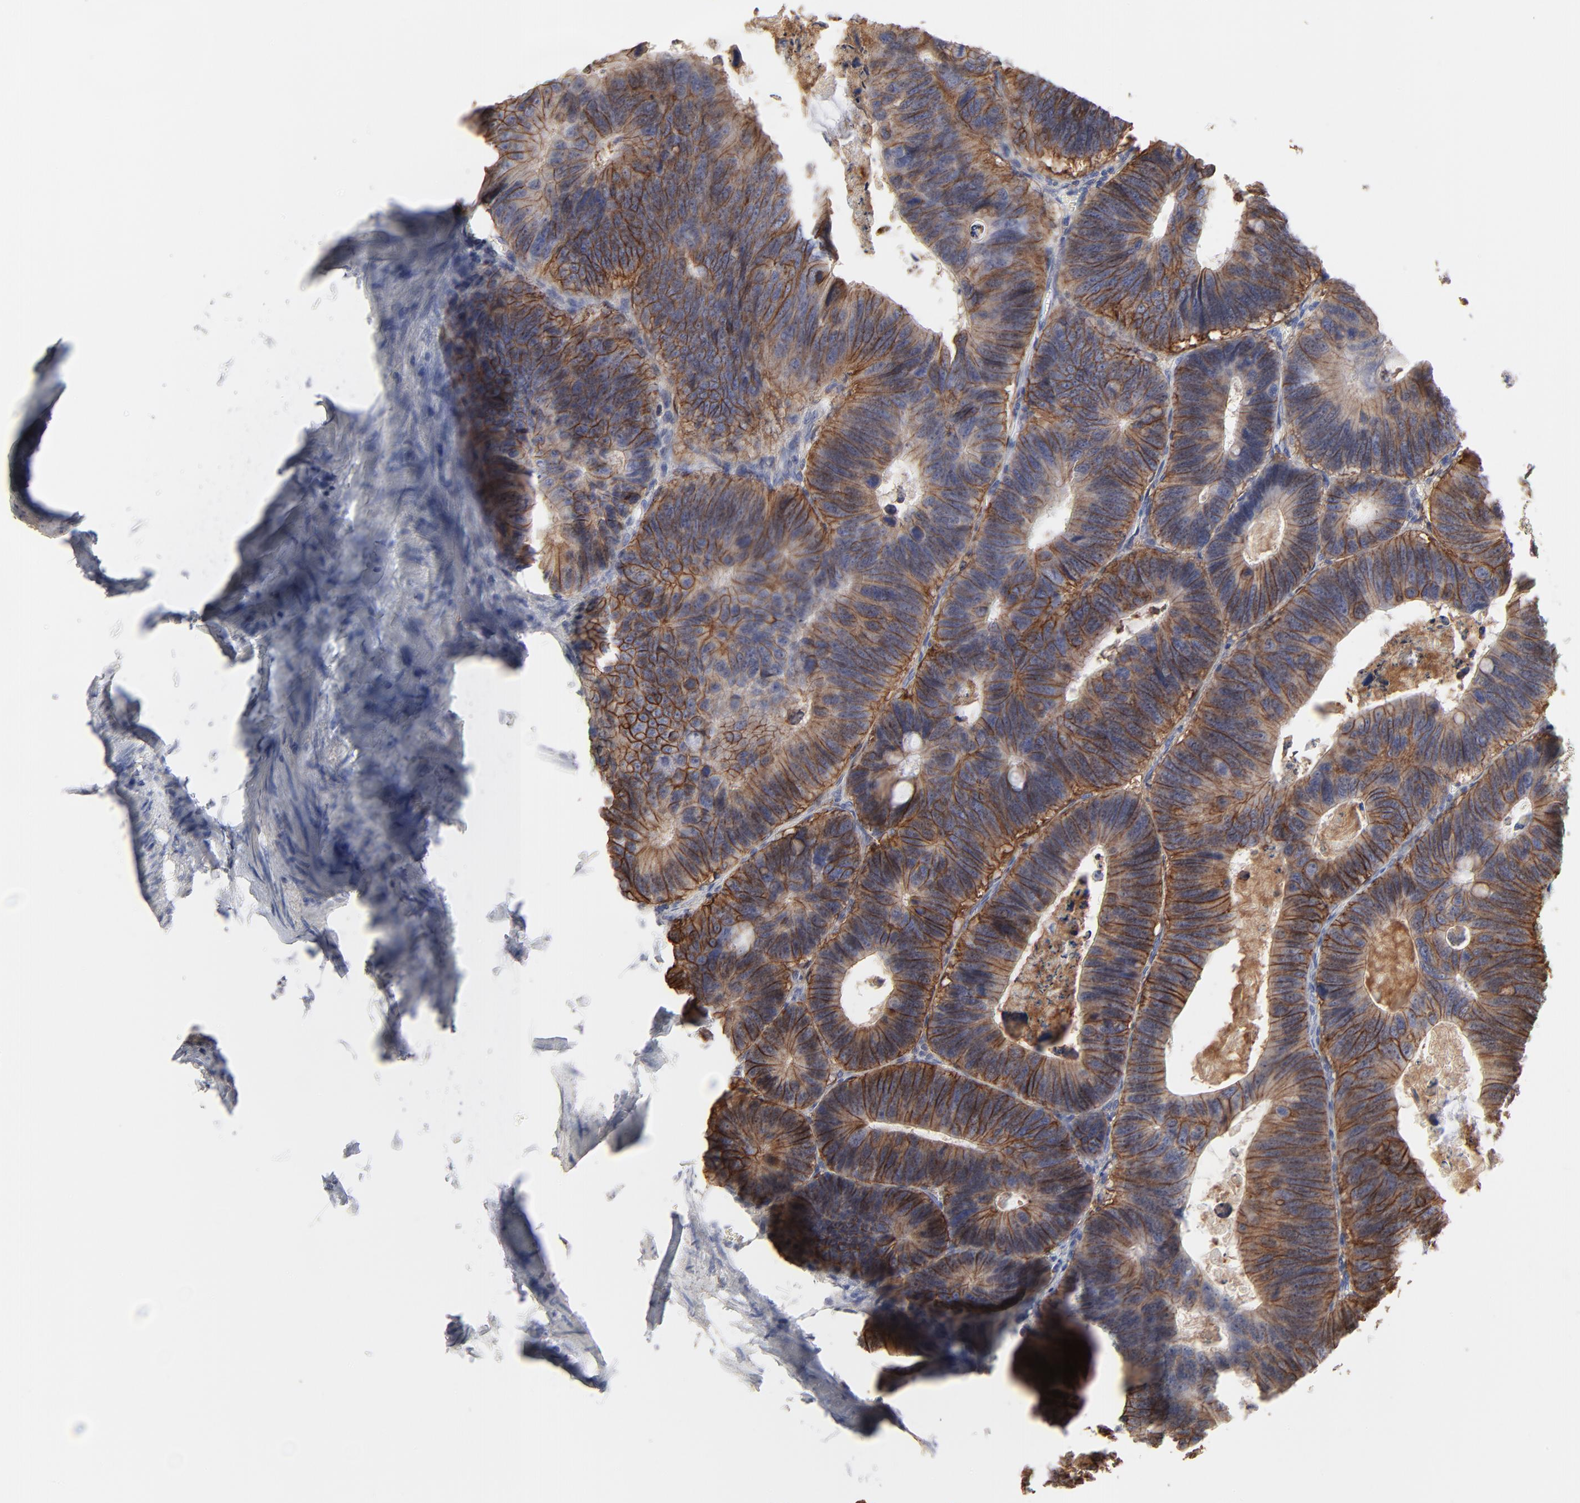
{"staining": {"intensity": "moderate", "quantity": ">75%", "location": "cytoplasmic/membranous"}, "tissue": "colorectal cancer", "cell_type": "Tumor cells", "image_type": "cancer", "snomed": [{"axis": "morphology", "description": "Adenocarcinoma, NOS"}, {"axis": "topography", "description": "Colon"}], "caption": "Protein expression analysis of human colorectal cancer reveals moderate cytoplasmic/membranous staining in approximately >75% of tumor cells. (IHC, brightfield microscopy, high magnification).", "gene": "SLC16A1", "patient": {"sex": "female", "age": 55}}